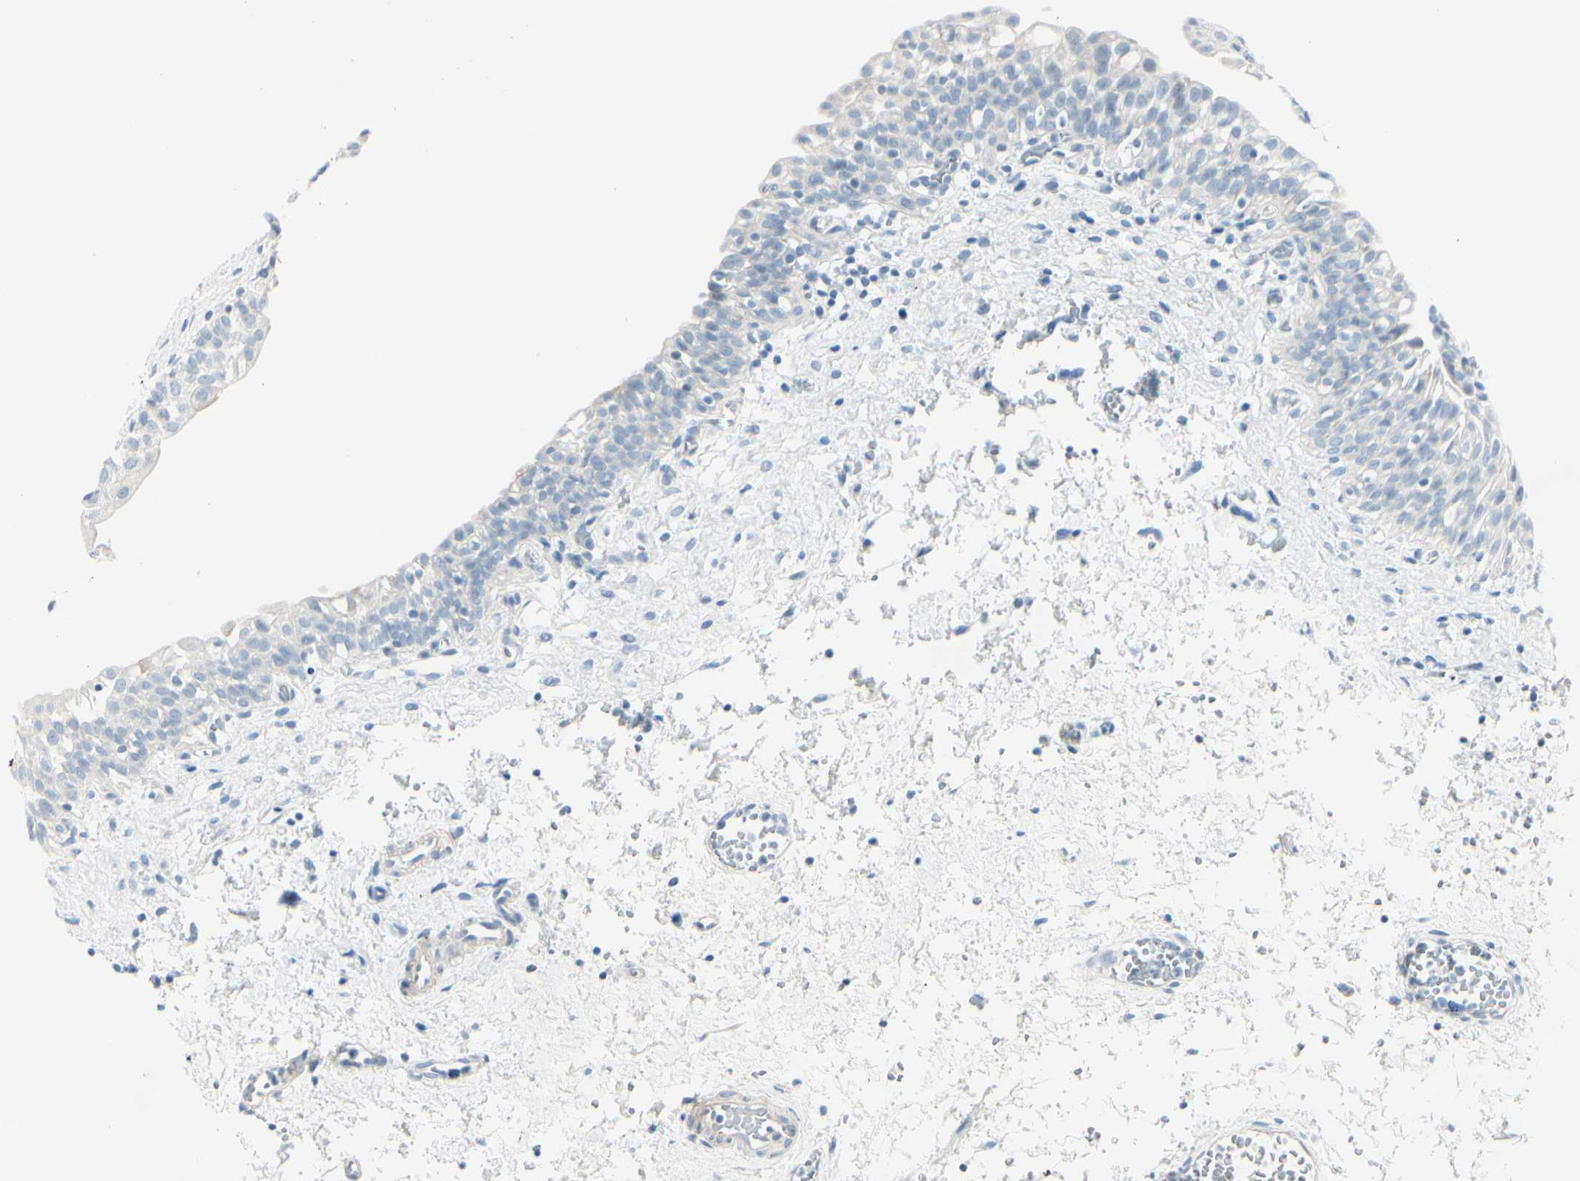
{"staining": {"intensity": "negative", "quantity": "none", "location": "none"}, "tissue": "urinary bladder", "cell_type": "Urothelial cells", "image_type": "normal", "snomed": [{"axis": "morphology", "description": "Normal tissue, NOS"}, {"axis": "topography", "description": "Urinary bladder"}], "caption": "Immunohistochemistry (IHC) histopathology image of normal urinary bladder: human urinary bladder stained with DAB demonstrates no significant protein staining in urothelial cells.", "gene": "CDHR5", "patient": {"sex": "male", "age": 55}}